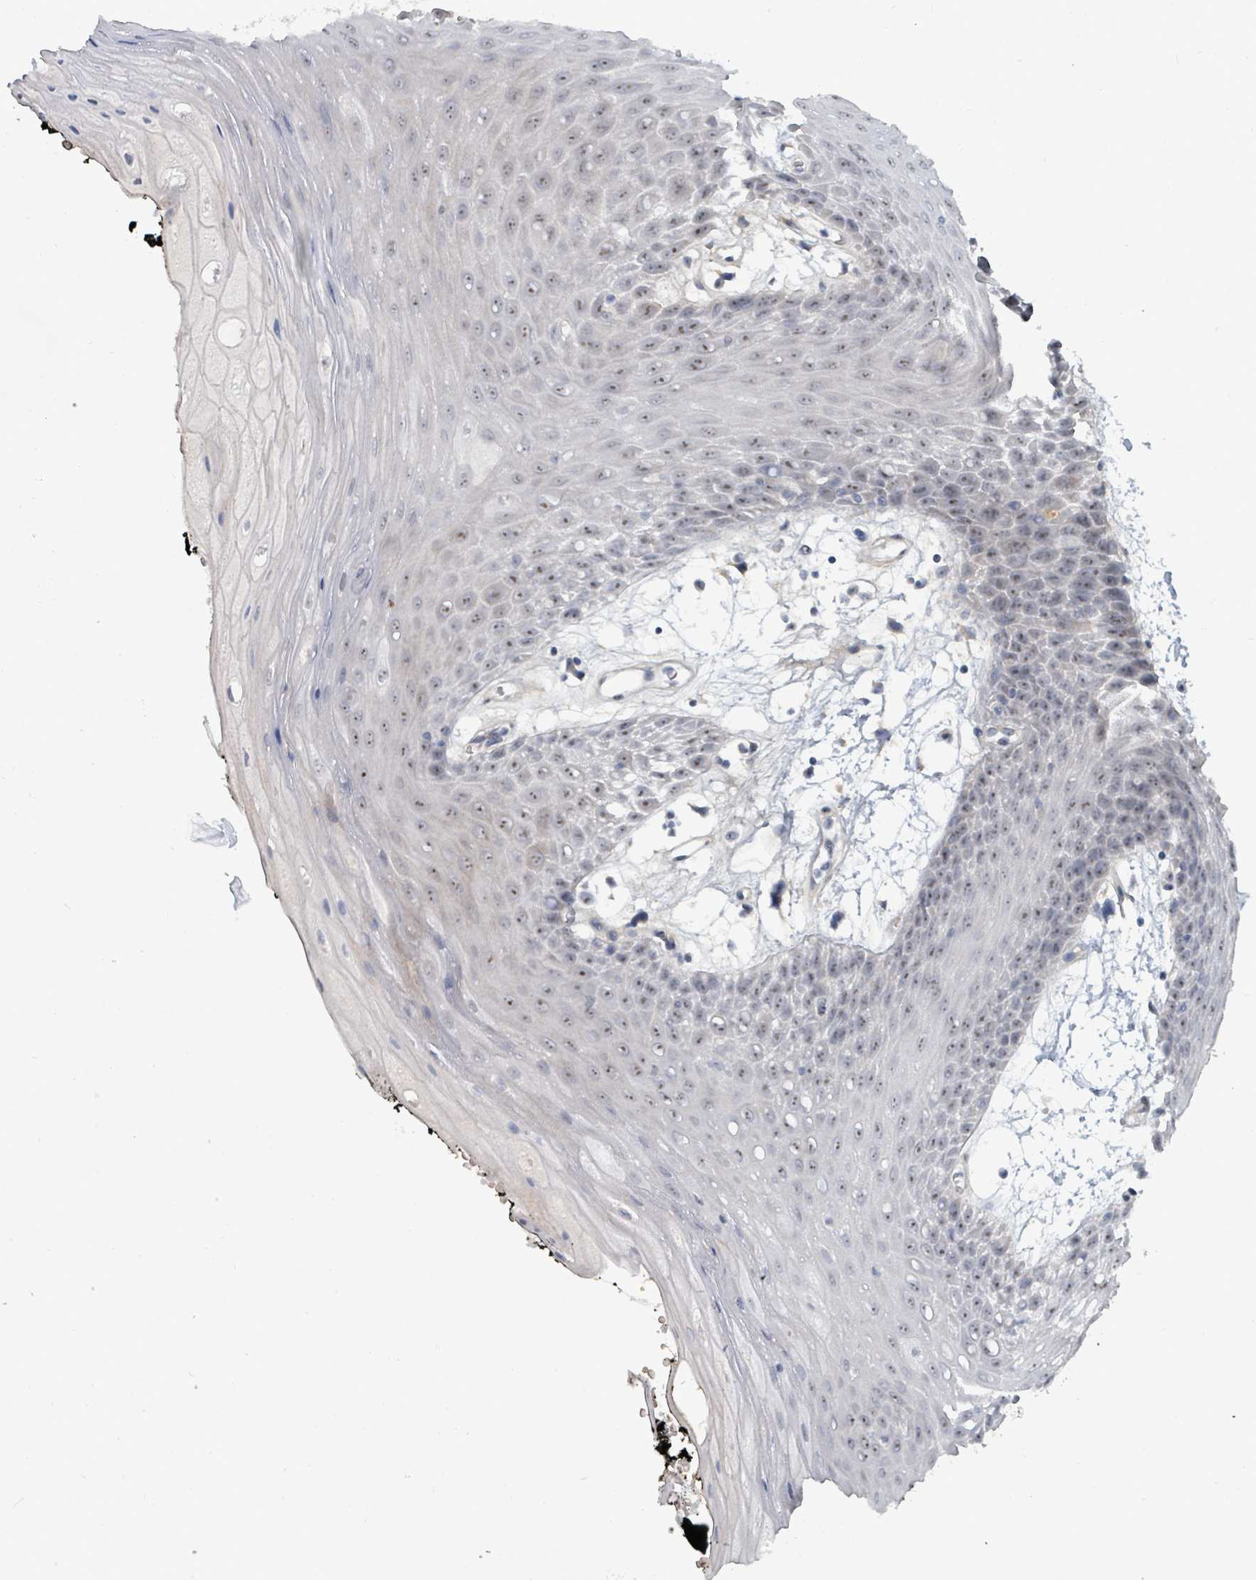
{"staining": {"intensity": "weak", "quantity": "25%-75%", "location": "nuclear"}, "tissue": "oral mucosa", "cell_type": "Squamous epithelial cells", "image_type": "normal", "snomed": [{"axis": "morphology", "description": "Normal tissue, NOS"}, {"axis": "topography", "description": "Oral tissue"}, {"axis": "topography", "description": "Tounge, NOS"}], "caption": "Weak nuclear expression is identified in approximately 25%-75% of squamous epithelial cells in benign oral mucosa.", "gene": "TRDMT1", "patient": {"sex": "female", "age": 59}}